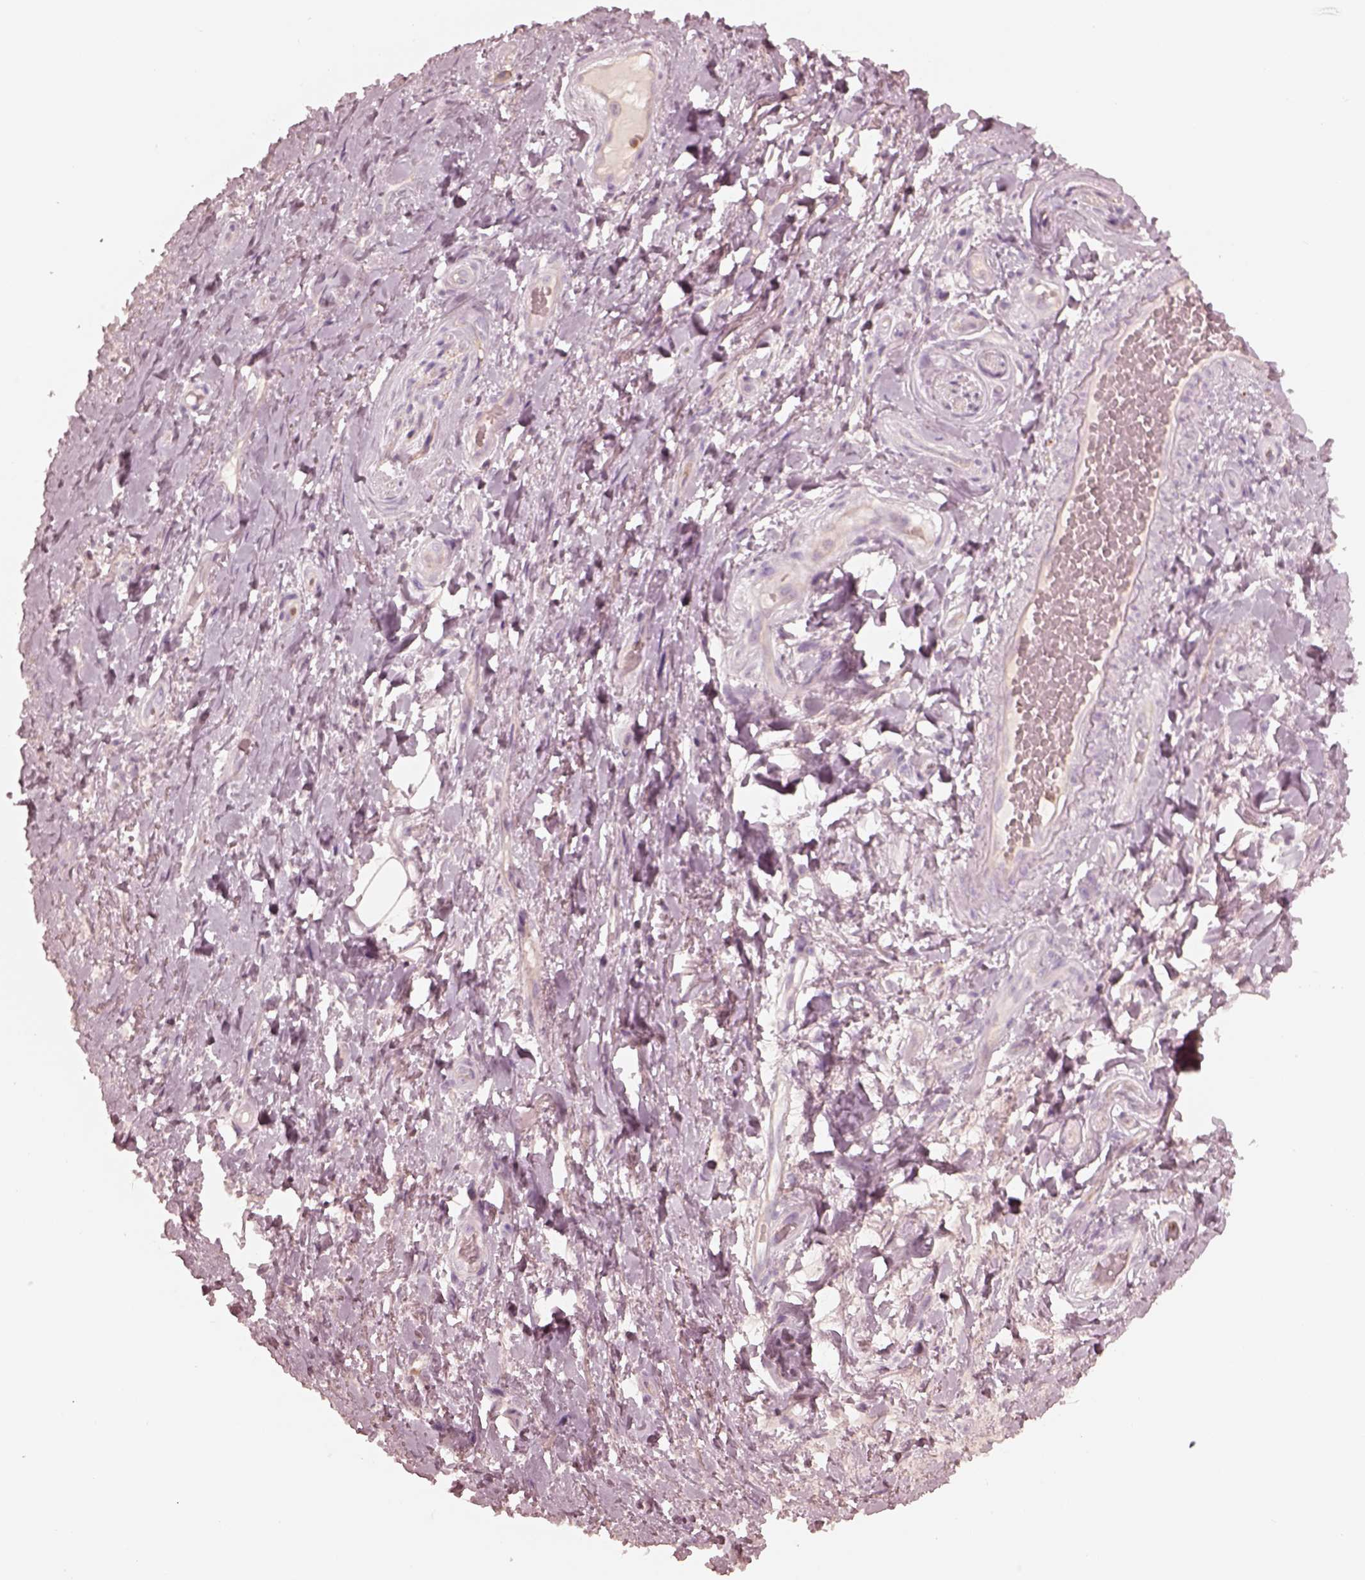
{"staining": {"intensity": "negative", "quantity": "none", "location": "none"}, "tissue": "adipose tissue", "cell_type": "Adipocytes", "image_type": "normal", "snomed": [{"axis": "morphology", "description": "Normal tissue, NOS"}, {"axis": "topography", "description": "Anal"}, {"axis": "topography", "description": "Peripheral nerve tissue"}], "caption": "Immunohistochemical staining of normal human adipose tissue demonstrates no significant staining in adipocytes.", "gene": "GPRIN1", "patient": {"sex": "male", "age": 53}}